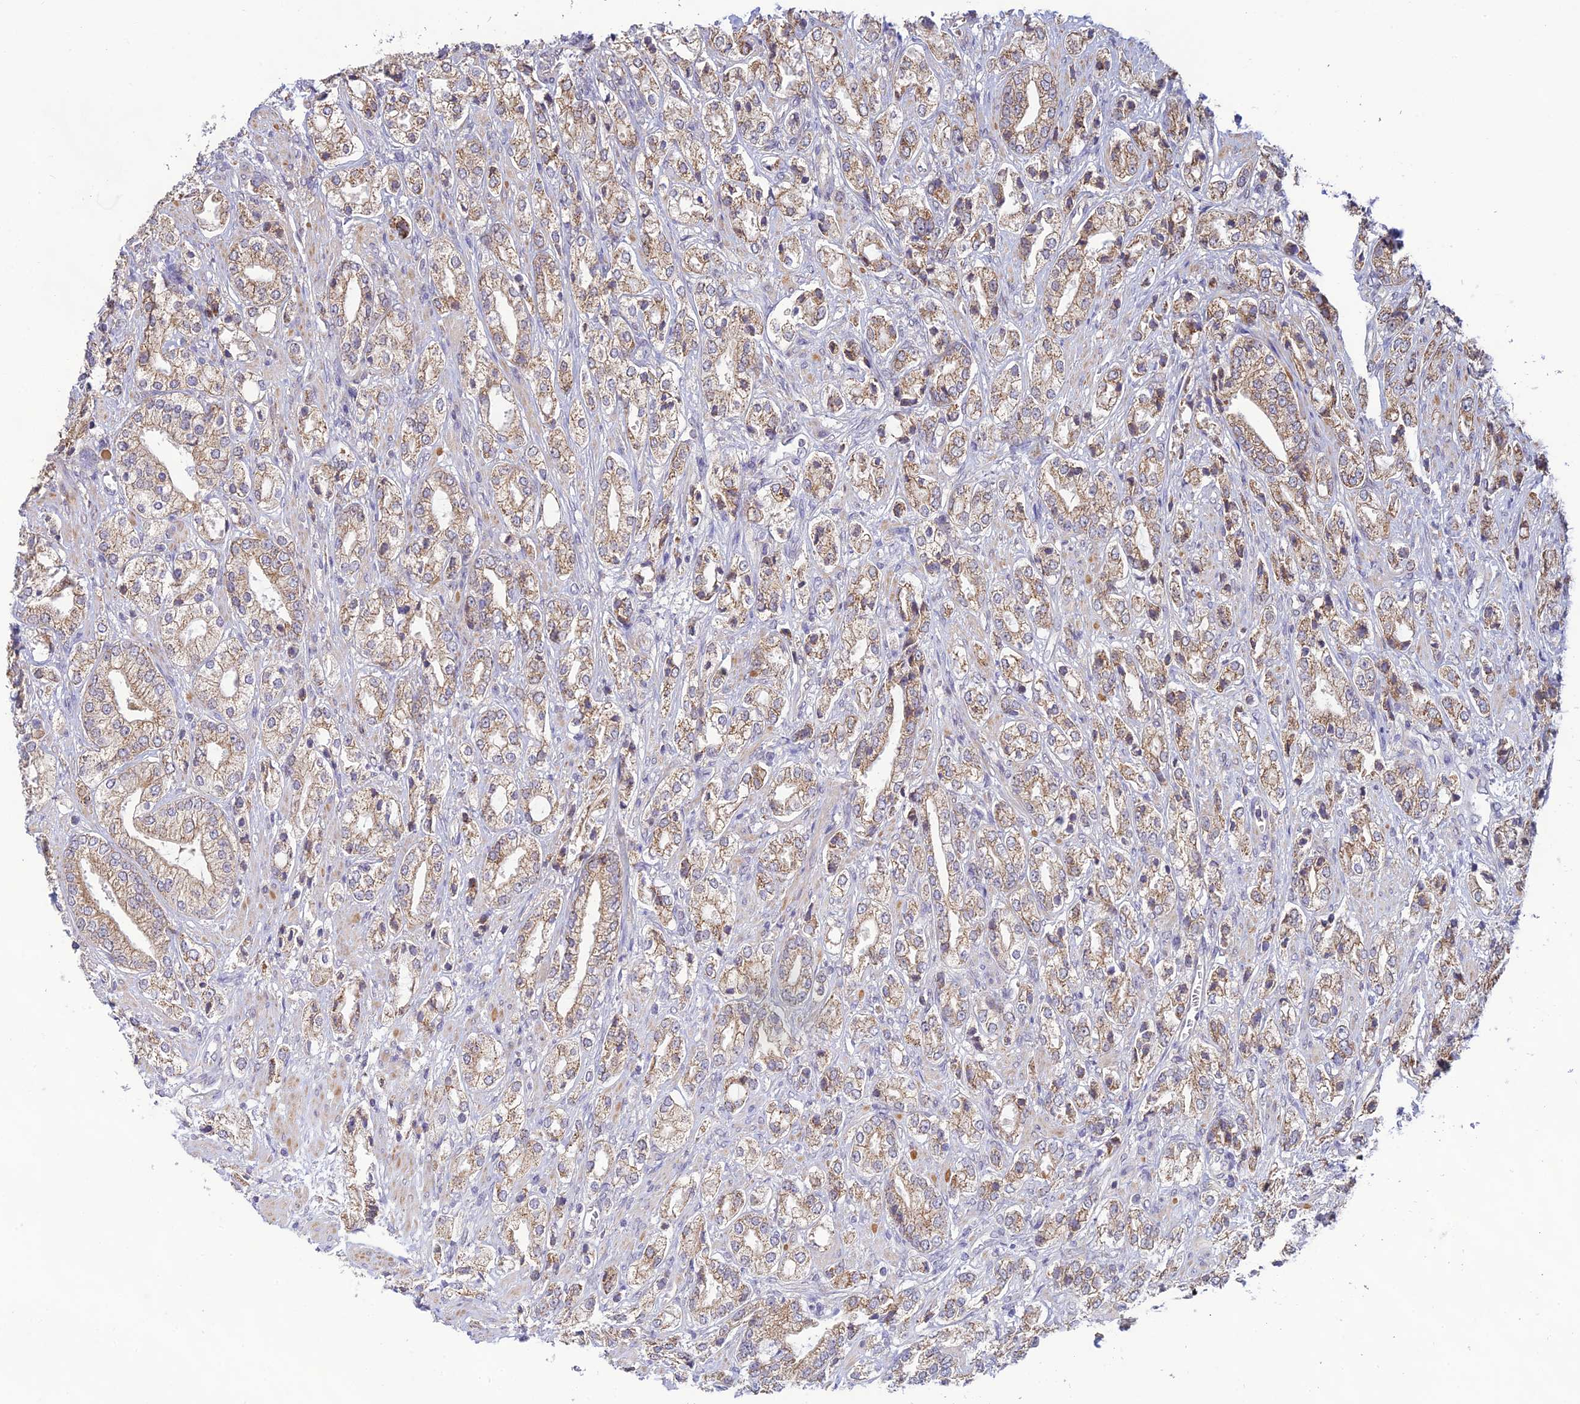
{"staining": {"intensity": "weak", "quantity": ">75%", "location": "cytoplasmic/membranous"}, "tissue": "prostate cancer", "cell_type": "Tumor cells", "image_type": "cancer", "snomed": [{"axis": "morphology", "description": "Adenocarcinoma, High grade"}, {"axis": "topography", "description": "Prostate"}], "caption": "Prostate cancer (adenocarcinoma (high-grade)) was stained to show a protein in brown. There is low levels of weak cytoplasmic/membranous staining in approximately >75% of tumor cells.", "gene": "MRNIP", "patient": {"sex": "male", "age": 50}}